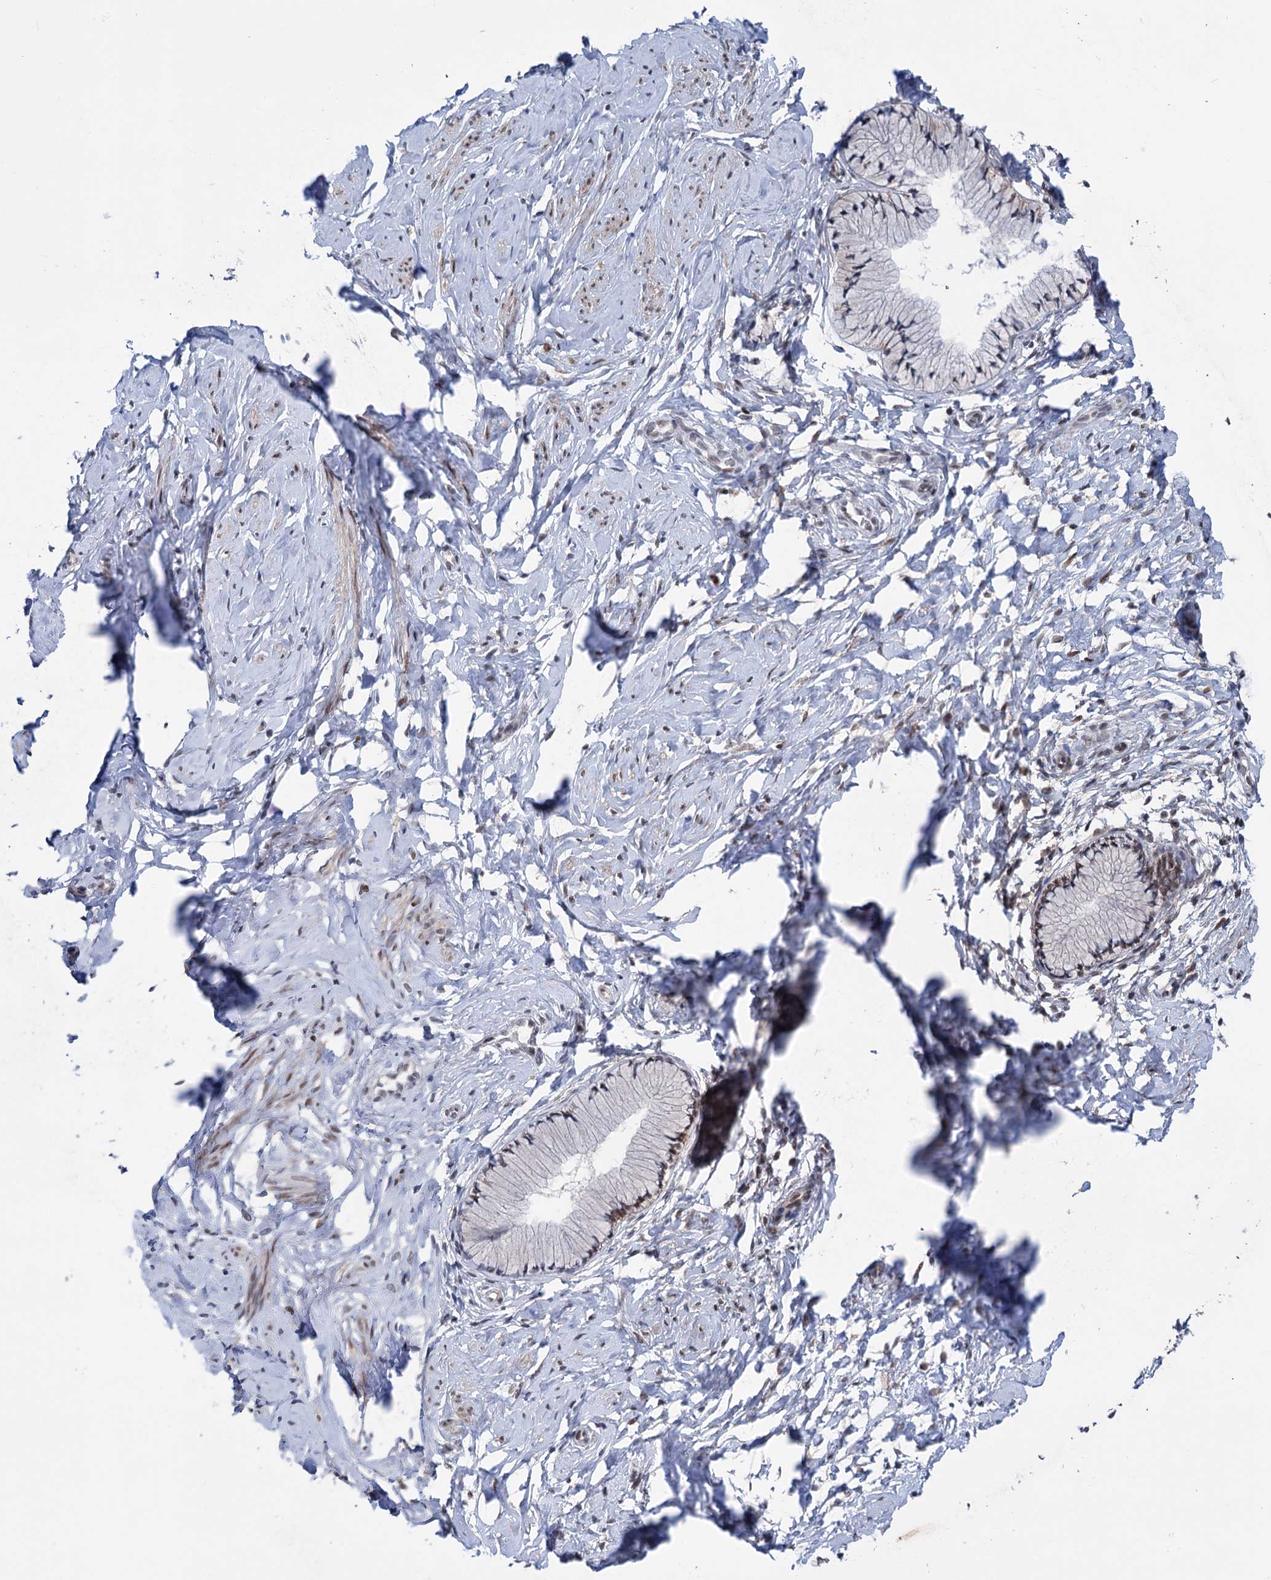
{"staining": {"intensity": "weak", "quantity": "<25%", "location": "nuclear"}, "tissue": "cervix", "cell_type": "Glandular cells", "image_type": "normal", "snomed": [{"axis": "morphology", "description": "Normal tissue, NOS"}, {"axis": "topography", "description": "Cervix"}], "caption": "Histopathology image shows no protein positivity in glandular cells of unremarkable cervix. (DAB (3,3'-diaminobenzidine) immunohistochemistry, high magnification).", "gene": "FAM53A", "patient": {"sex": "female", "age": 33}}